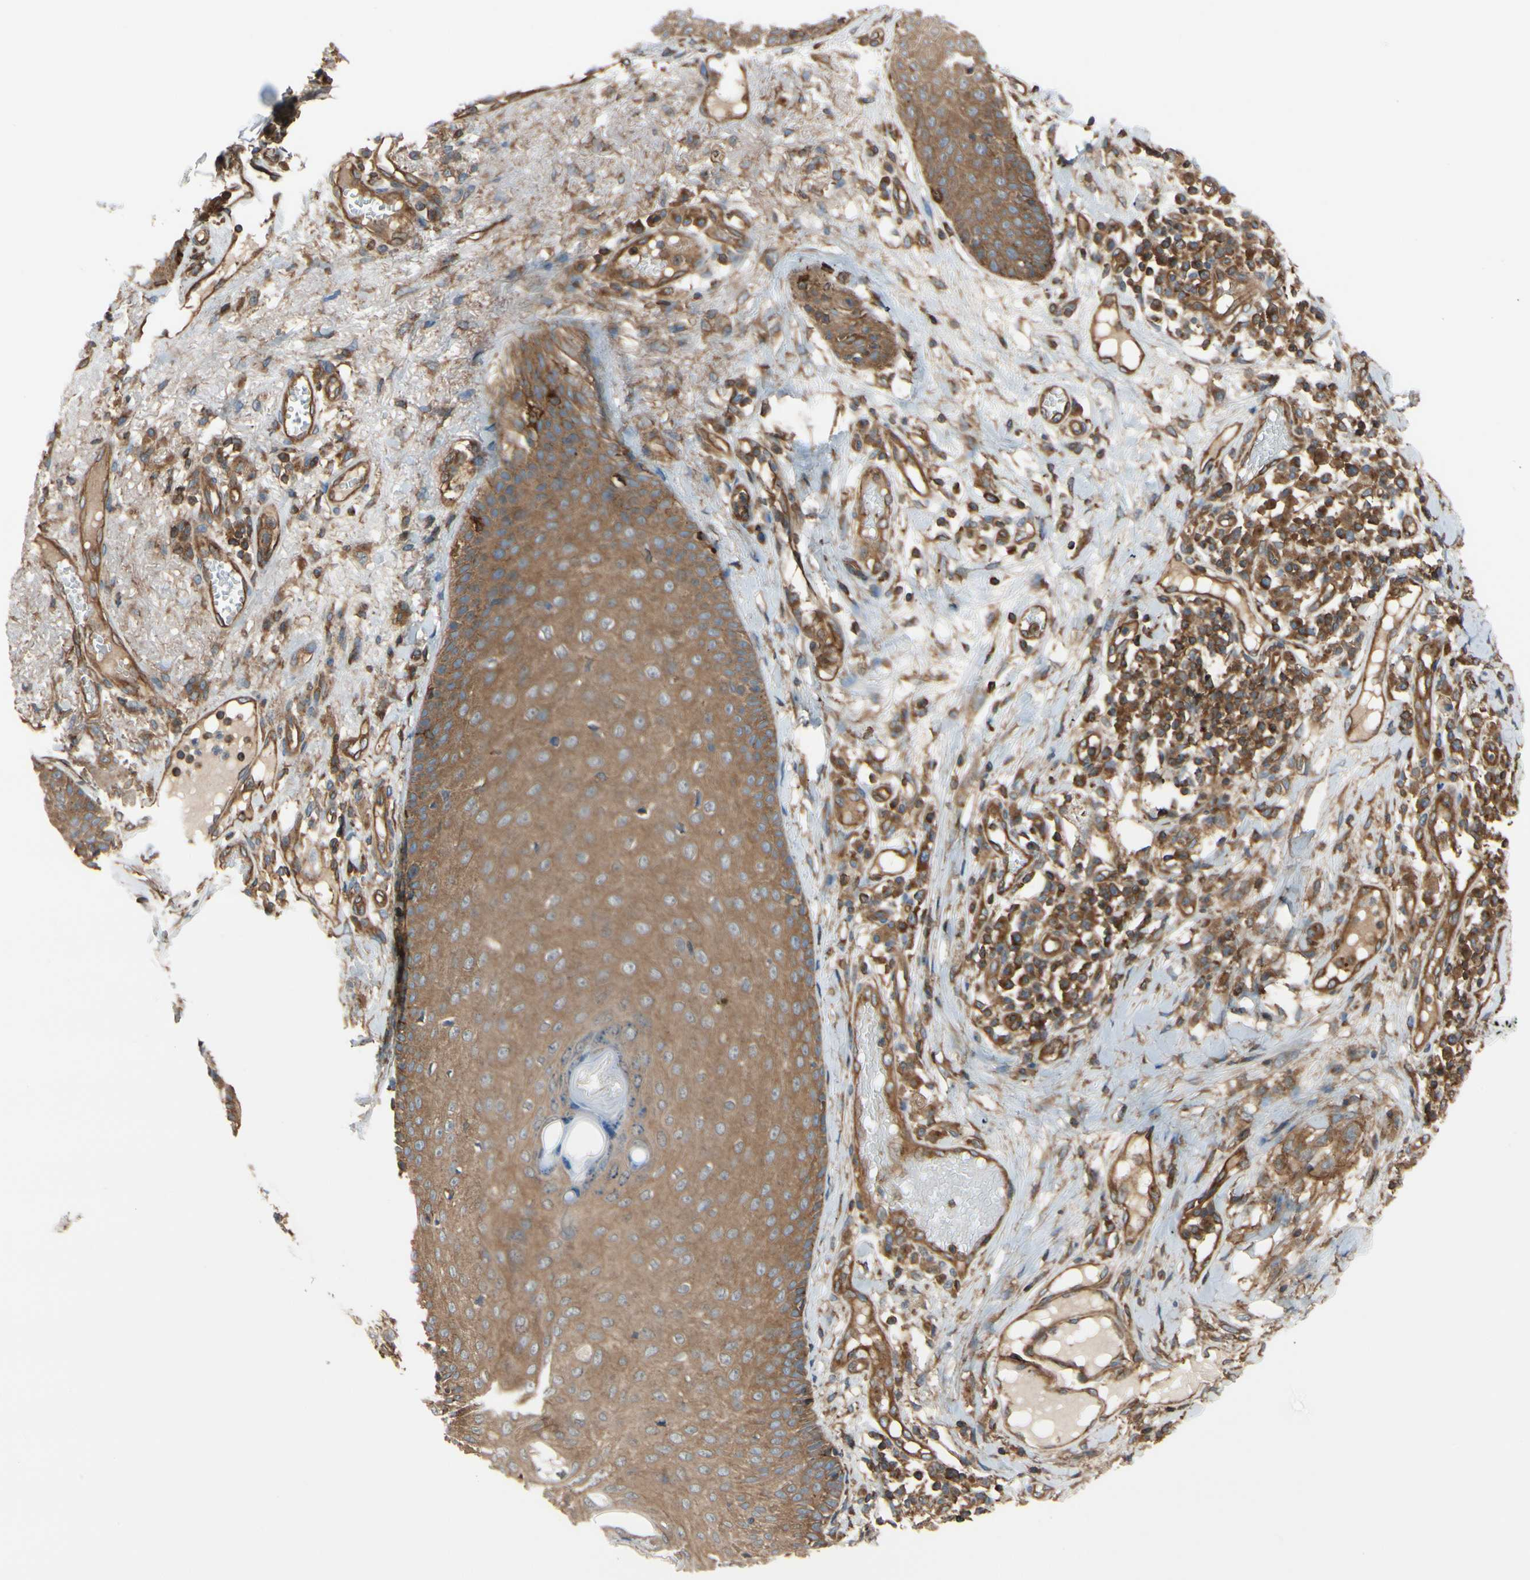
{"staining": {"intensity": "moderate", "quantity": ">75%", "location": "cytoplasmic/membranous"}, "tissue": "skin cancer", "cell_type": "Tumor cells", "image_type": "cancer", "snomed": [{"axis": "morphology", "description": "Normal tissue, NOS"}, {"axis": "morphology", "description": "Basal cell carcinoma"}, {"axis": "topography", "description": "Skin"}], "caption": "This photomicrograph demonstrates IHC staining of human skin cancer, with medium moderate cytoplasmic/membranous expression in approximately >75% of tumor cells.", "gene": "EPS15", "patient": {"sex": "male", "age": 52}}